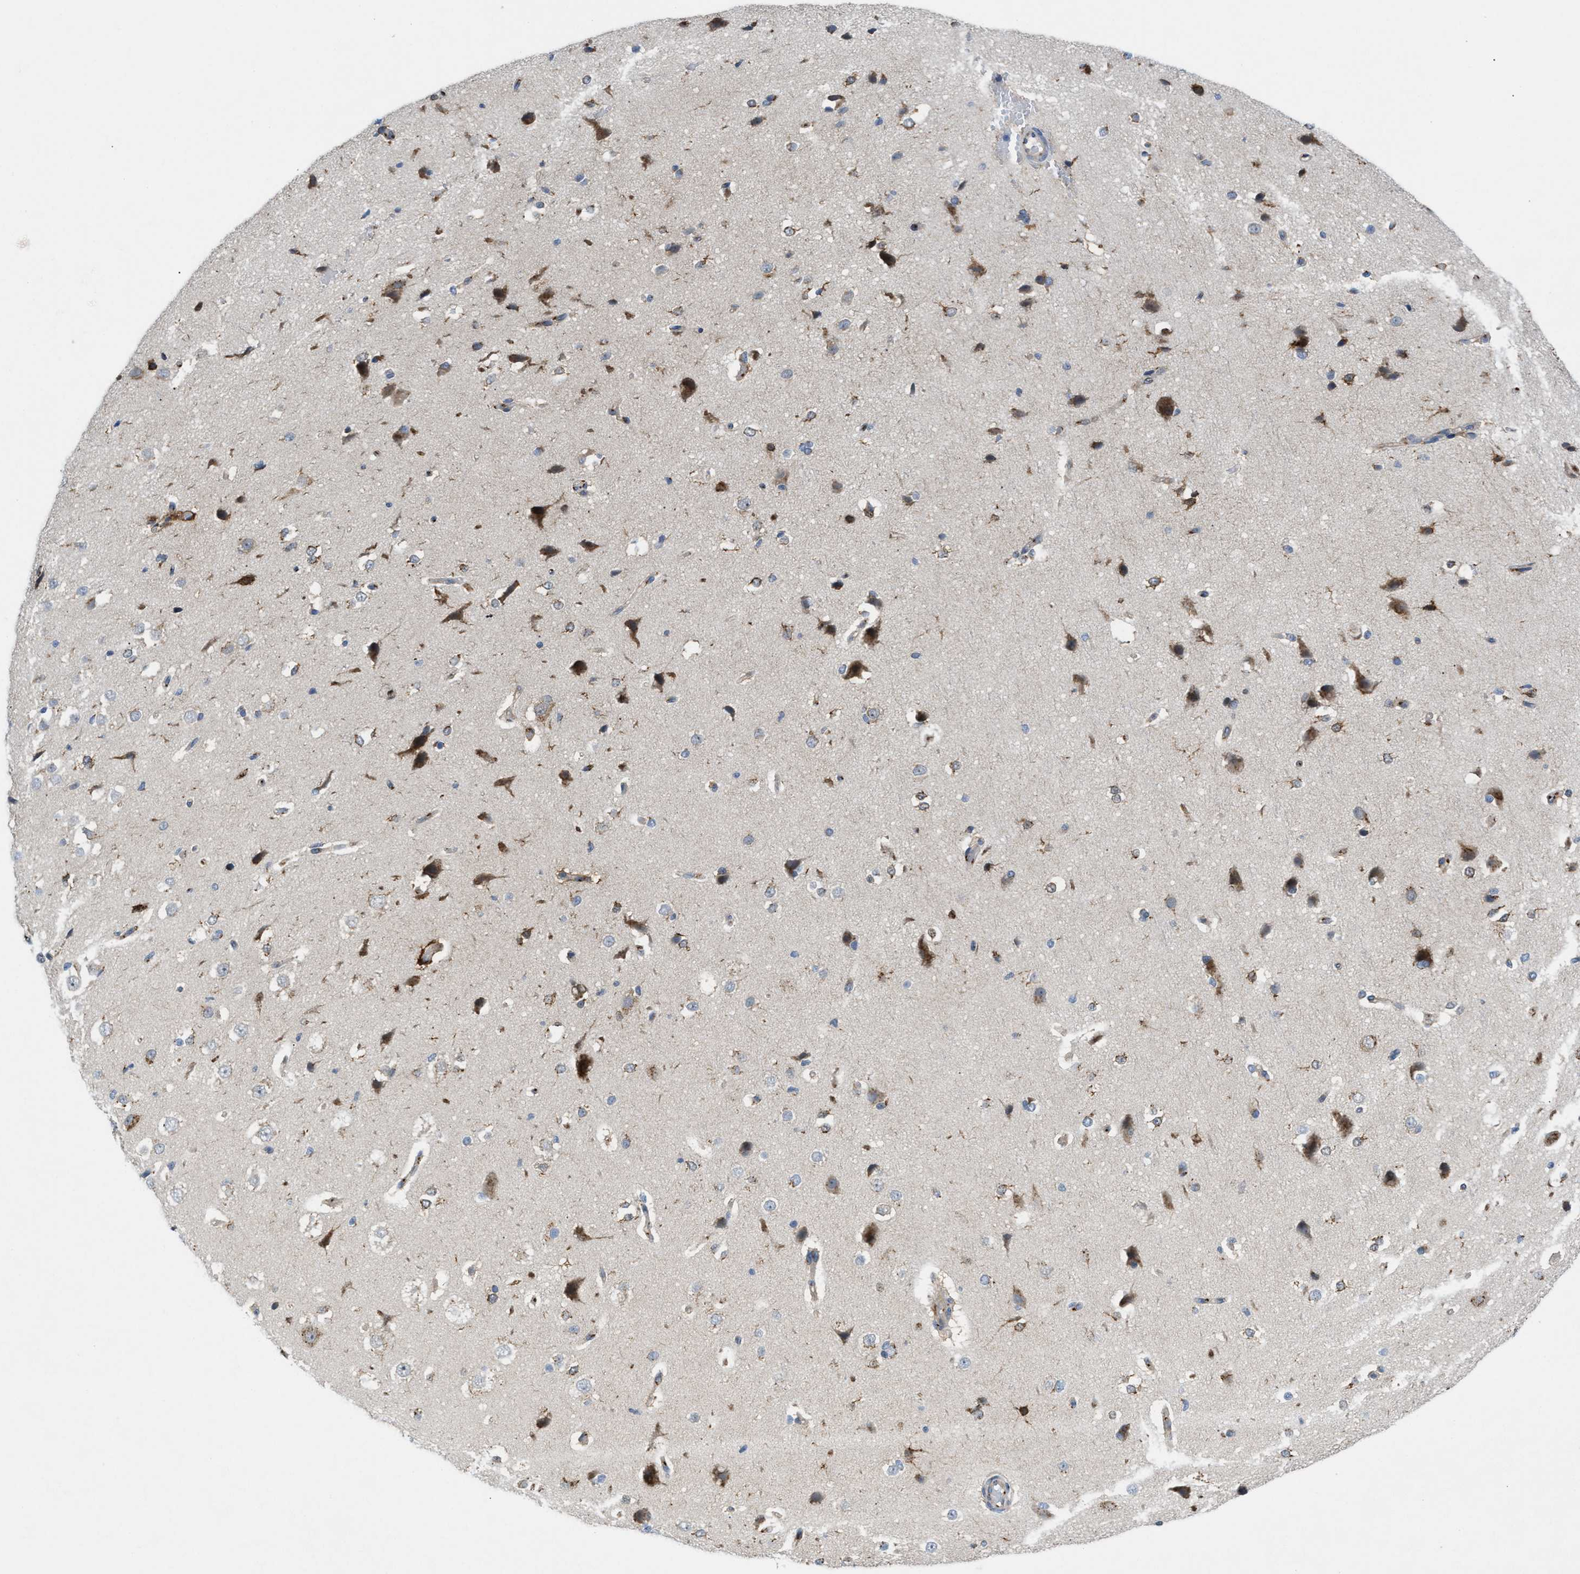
{"staining": {"intensity": "moderate", "quantity": ">75%", "location": "cytoplasmic/membranous"}, "tissue": "cerebral cortex", "cell_type": "Endothelial cells", "image_type": "normal", "snomed": [{"axis": "morphology", "description": "Normal tissue, NOS"}, {"axis": "morphology", "description": "Developmental malformation"}, {"axis": "topography", "description": "Cerebral cortex"}], "caption": "The immunohistochemical stain shows moderate cytoplasmic/membranous staining in endothelial cells of normal cerebral cortex. The staining was performed using DAB, with brown indicating positive protein expression. Nuclei are stained blue with hematoxylin.", "gene": "SLC38A10", "patient": {"sex": "female", "age": 30}}